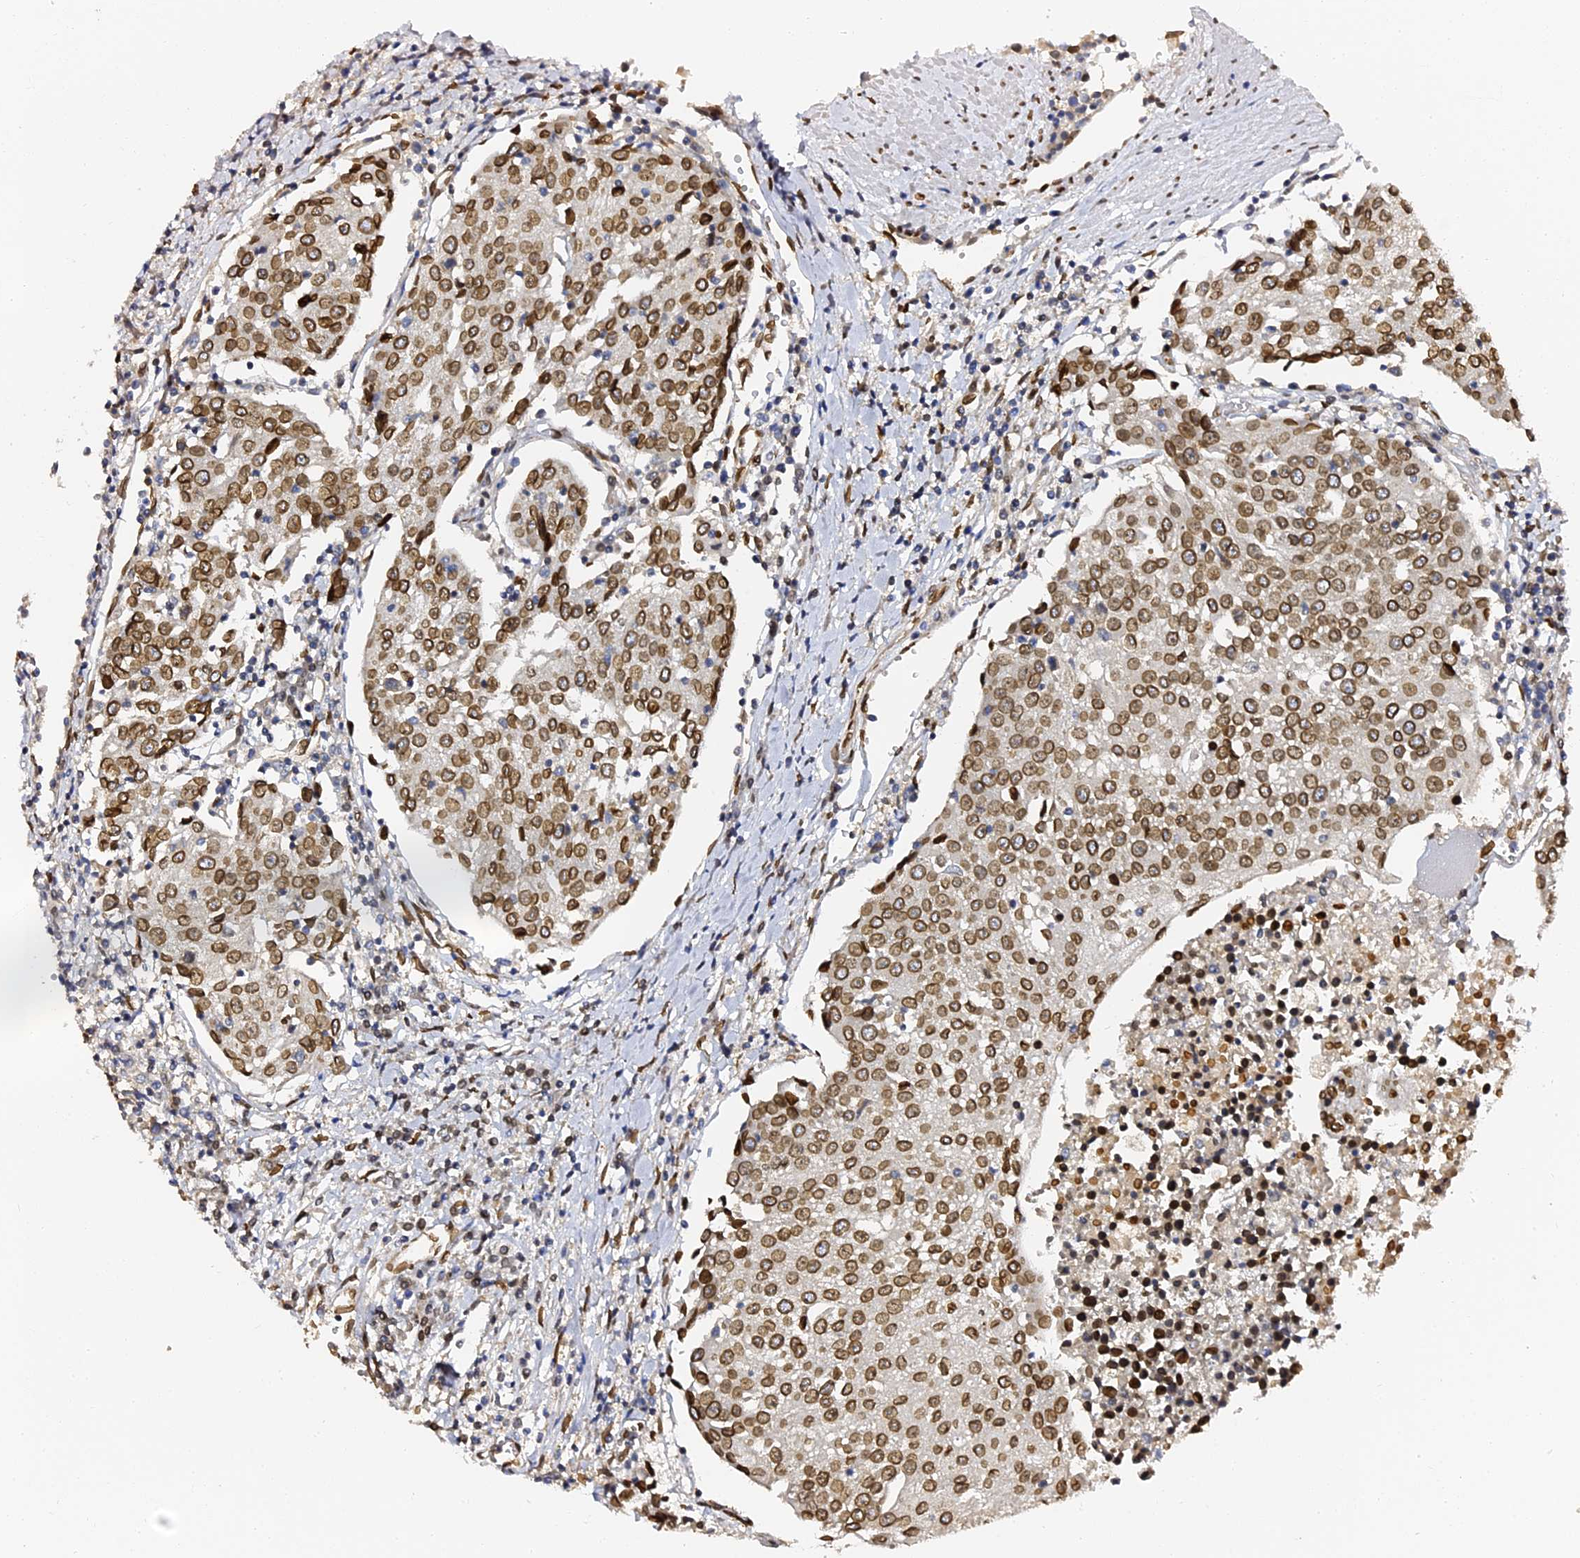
{"staining": {"intensity": "strong", "quantity": ">75%", "location": "cytoplasmic/membranous,nuclear"}, "tissue": "urothelial cancer", "cell_type": "Tumor cells", "image_type": "cancer", "snomed": [{"axis": "morphology", "description": "Urothelial carcinoma, High grade"}, {"axis": "topography", "description": "Urinary bladder"}], "caption": "A high amount of strong cytoplasmic/membranous and nuclear expression is appreciated in approximately >75% of tumor cells in urothelial cancer tissue. The protein is stained brown, and the nuclei are stained in blue (DAB (3,3'-diaminobenzidine) IHC with brightfield microscopy, high magnification).", "gene": "ANAPC5", "patient": {"sex": "female", "age": 85}}